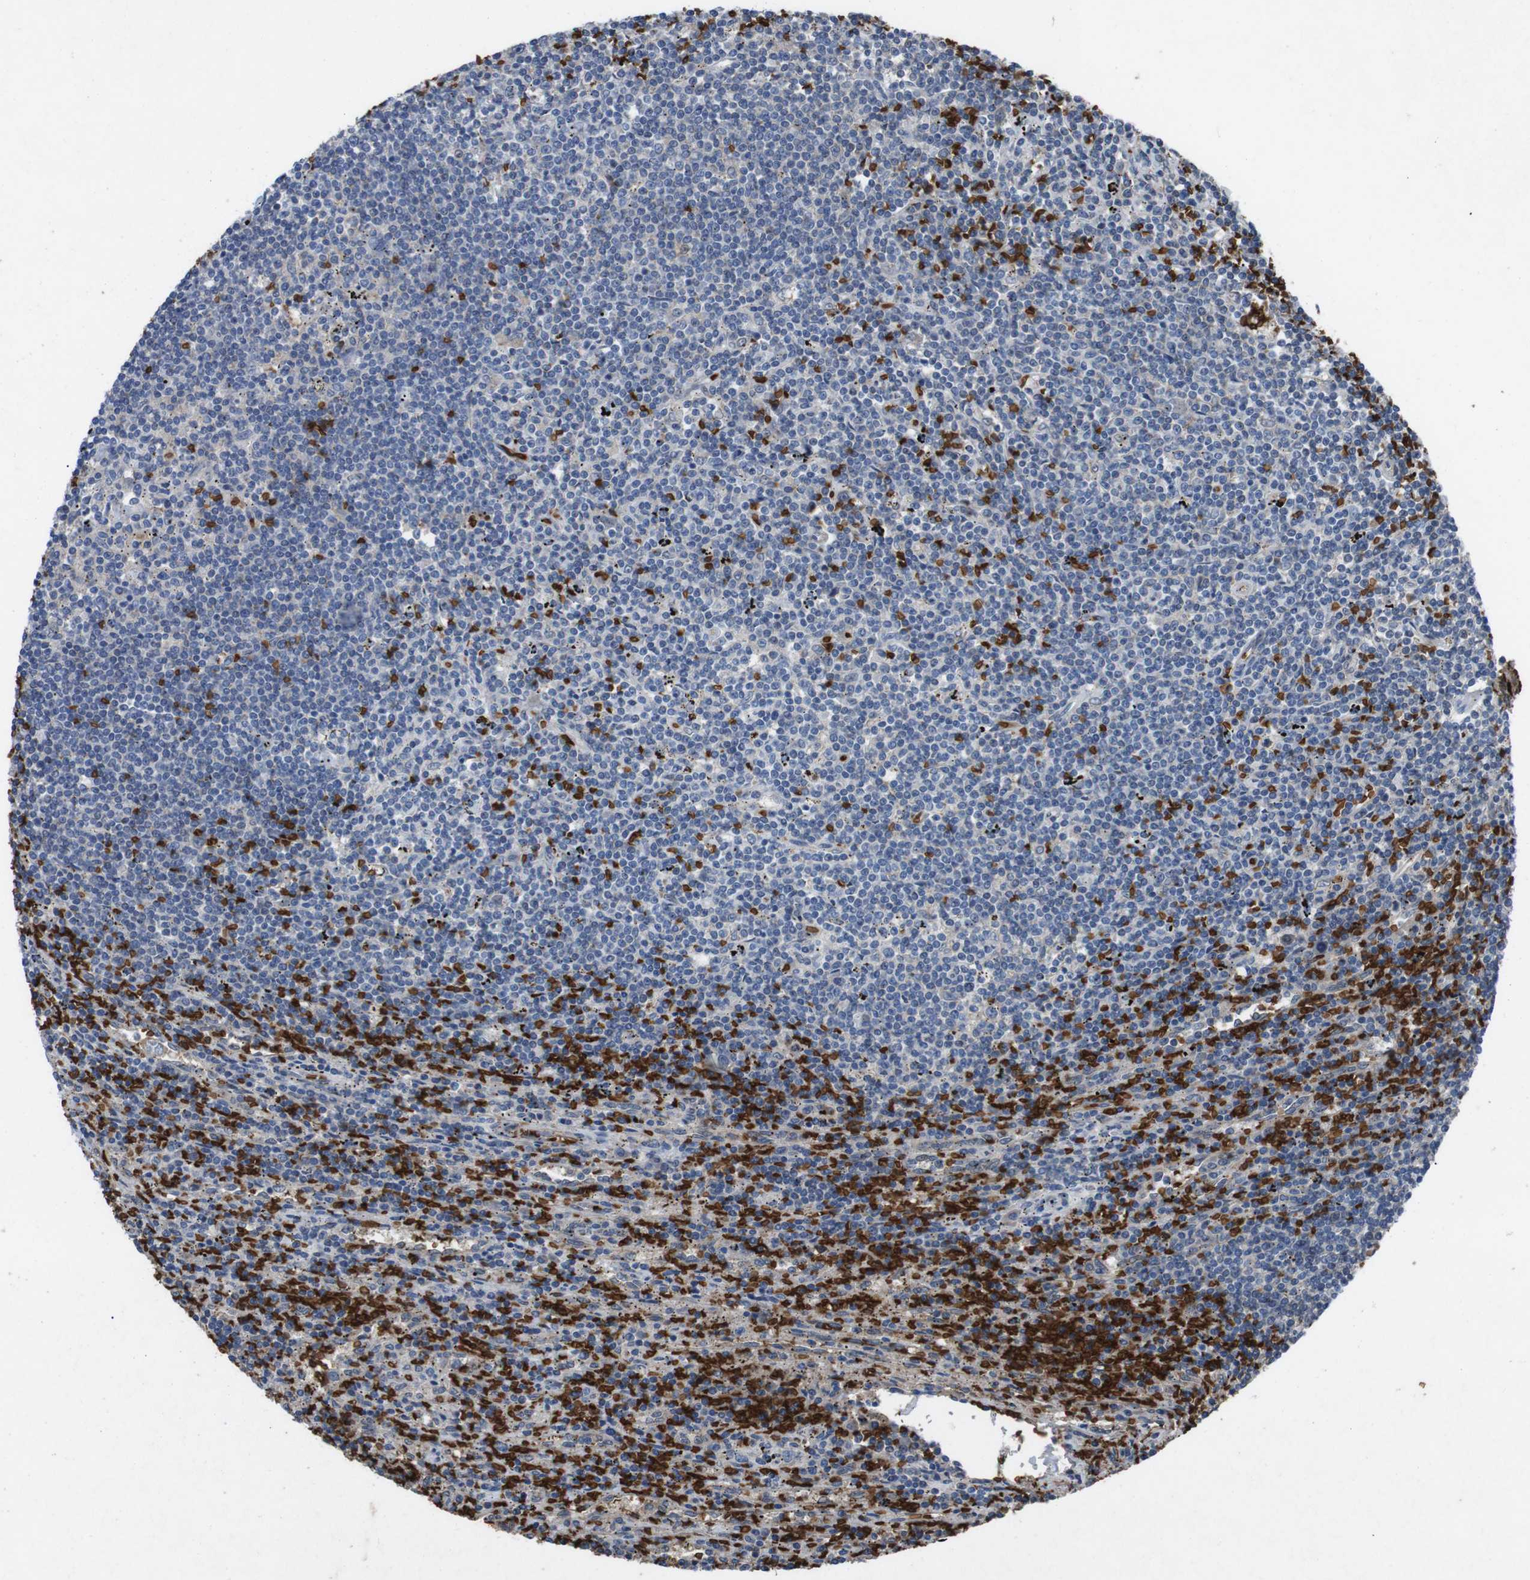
{"staining": {"intensity": "negative", "quantity": "none", "location": "none"}, "tissue": "lymphoma", "cell_type": "Tumor cells", "image_type": "cancer", "snomed": [{"axis": "morphology", "description": "Malignant lymphoma, non-Hodgkin's type, Low grade"}, {"axis": "topography", "description": "Spleen"}], "caption": "Tumor cells are negative for protein expression in human malignant lymphoma, non-Hodgkin's type (low-grade).", "gene": "SPTB", "patient": {"sex": "male", "age": 76}}